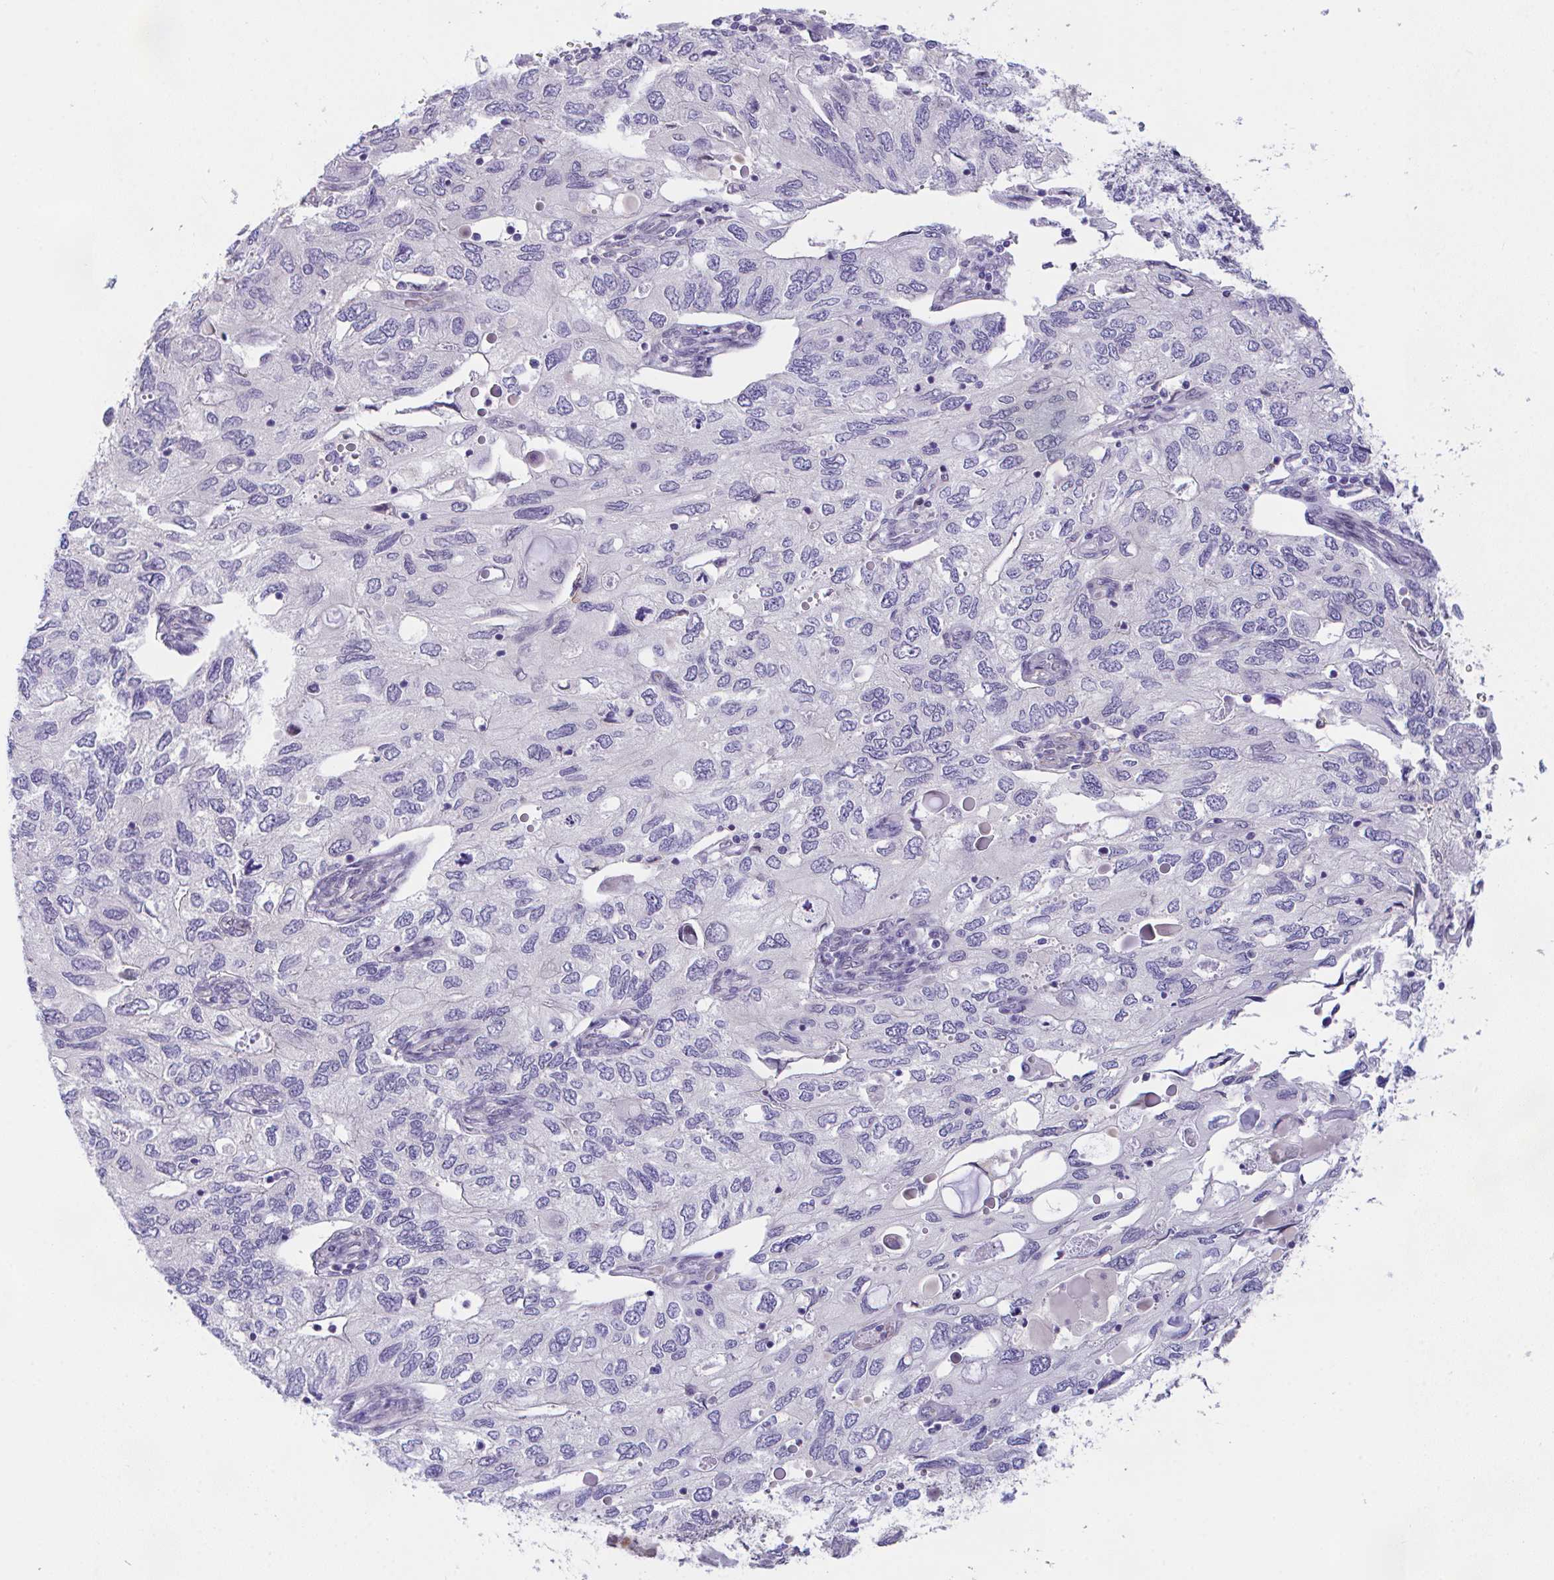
{"staining": {"intensity": "negative", "quantity": "none", "location": "none"}, "tissue": "endometrial cancer", "cell_type": "Tumor cells", "image_type": "cancer", "snomed": [{"axis": "morphology", "description": "Carcinoma, NOS"}, {"axis": "topography", "description": "Uterus"}], "caption": "Tumor cells are negative for brown protein staining in endometrial carcinoma. (DAB (3,3'-diaminobenzidine) immunohistochemistry visualized using brightfield microscopy, high magnification).", "gene": "ZBED3", "patient": {"sex": "female", "age": 76}}